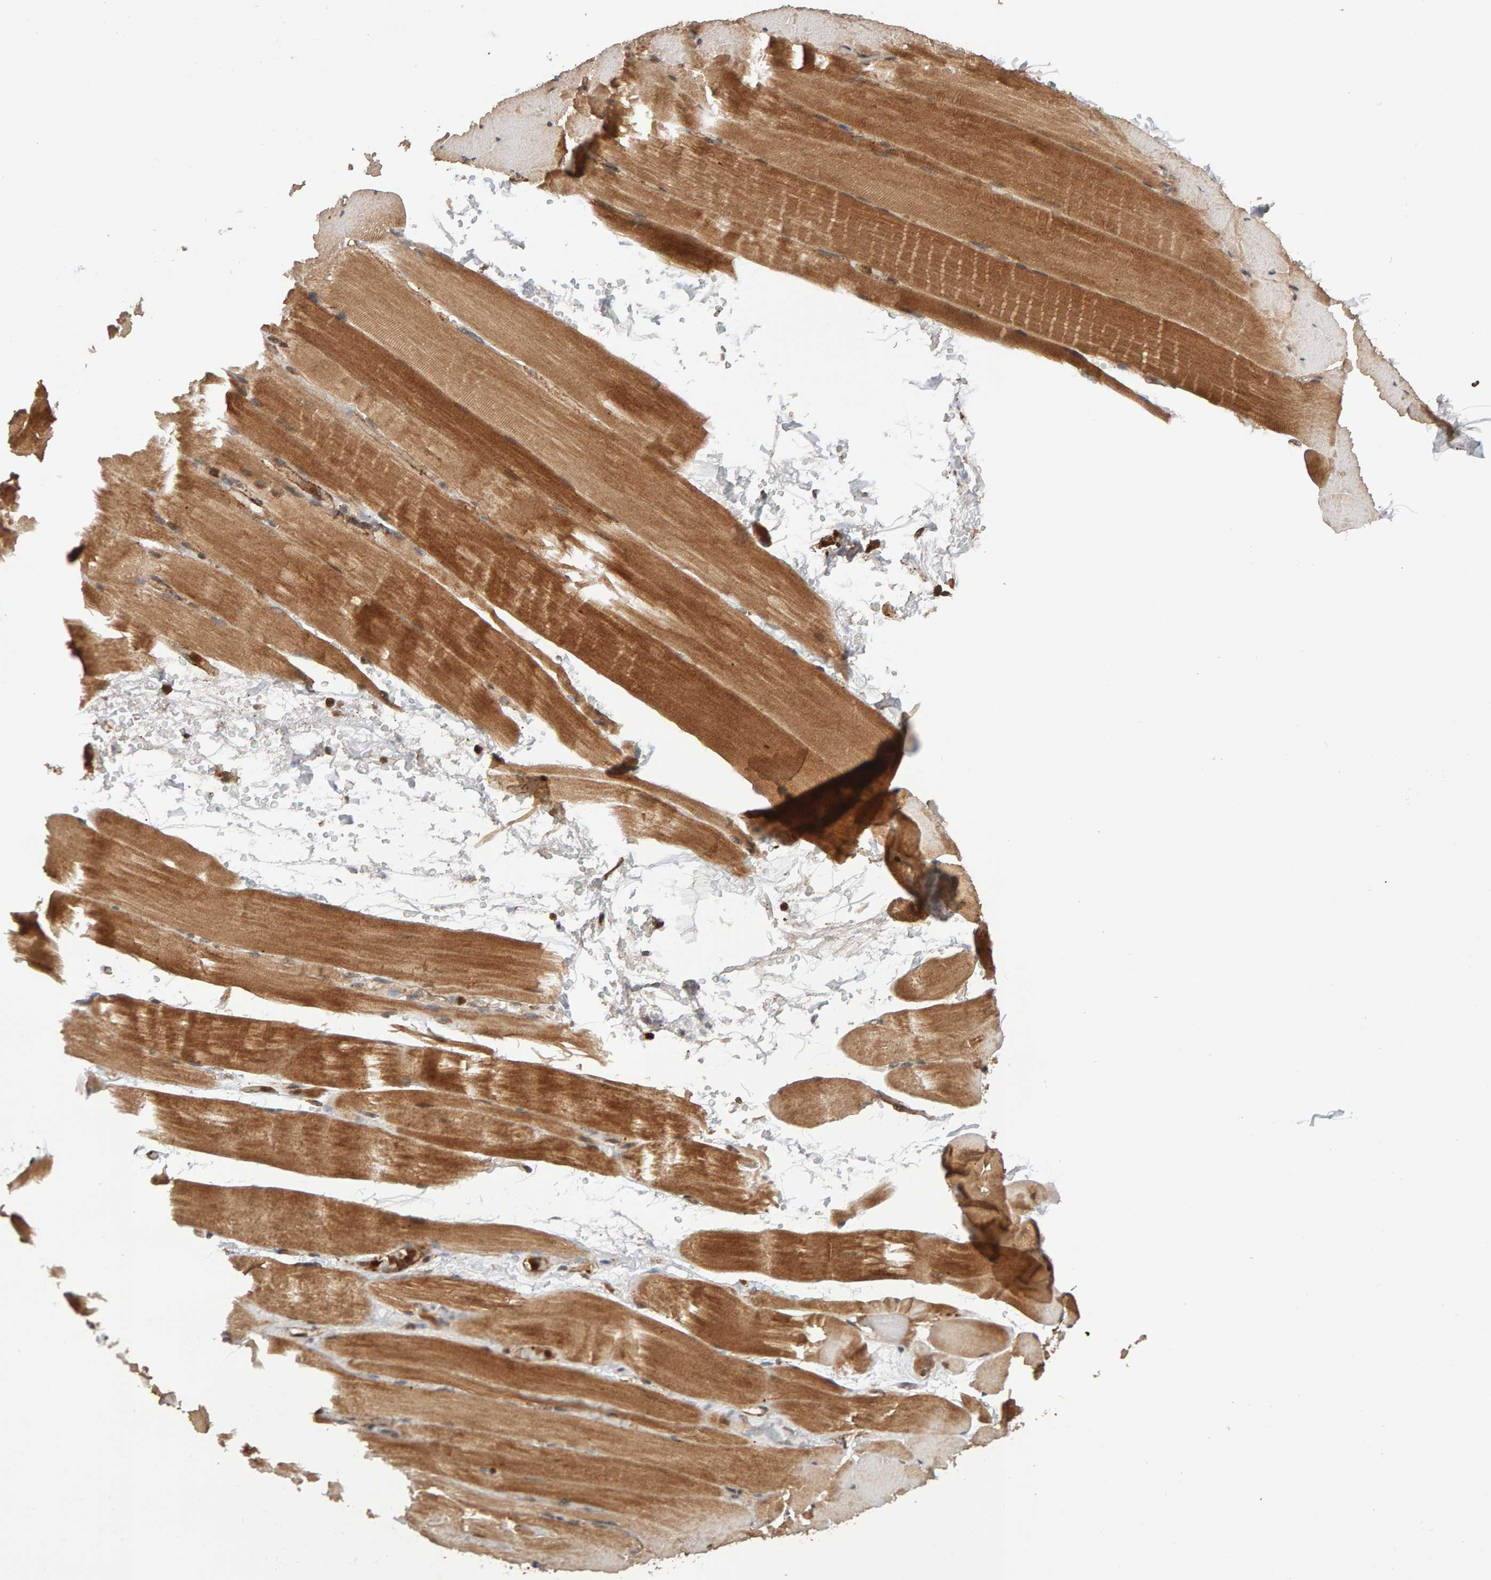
{"staining": {"intensity": "moderate", "quantity": ">75%", "location": "cytoplasmic/membranous"}, "tissue": "skeletal muscle", "cell_type": "Myocytes", "image_type": "normal", "snomed": [{"axis": "morphology", "description": "Normal tissue, NOS"}, {"axis": "topography", "description": "Skeletal muscle"}, {"axis": "topography", "description": "Parathyroid gland"}], "caption": "The histopathology image demonstrates immunohistochemical staining of normal skeletal muscle. There is moderate cytoplasmic/membranous positivity is seen in approximately >75% of myocytes. The staining is performed using DAB brown chromogen to label protein expression. The nuclei are counter-stained blue using hematoxylin.", "gene": "SYNRG", "patient": {"sex": "female", "age": 37}}